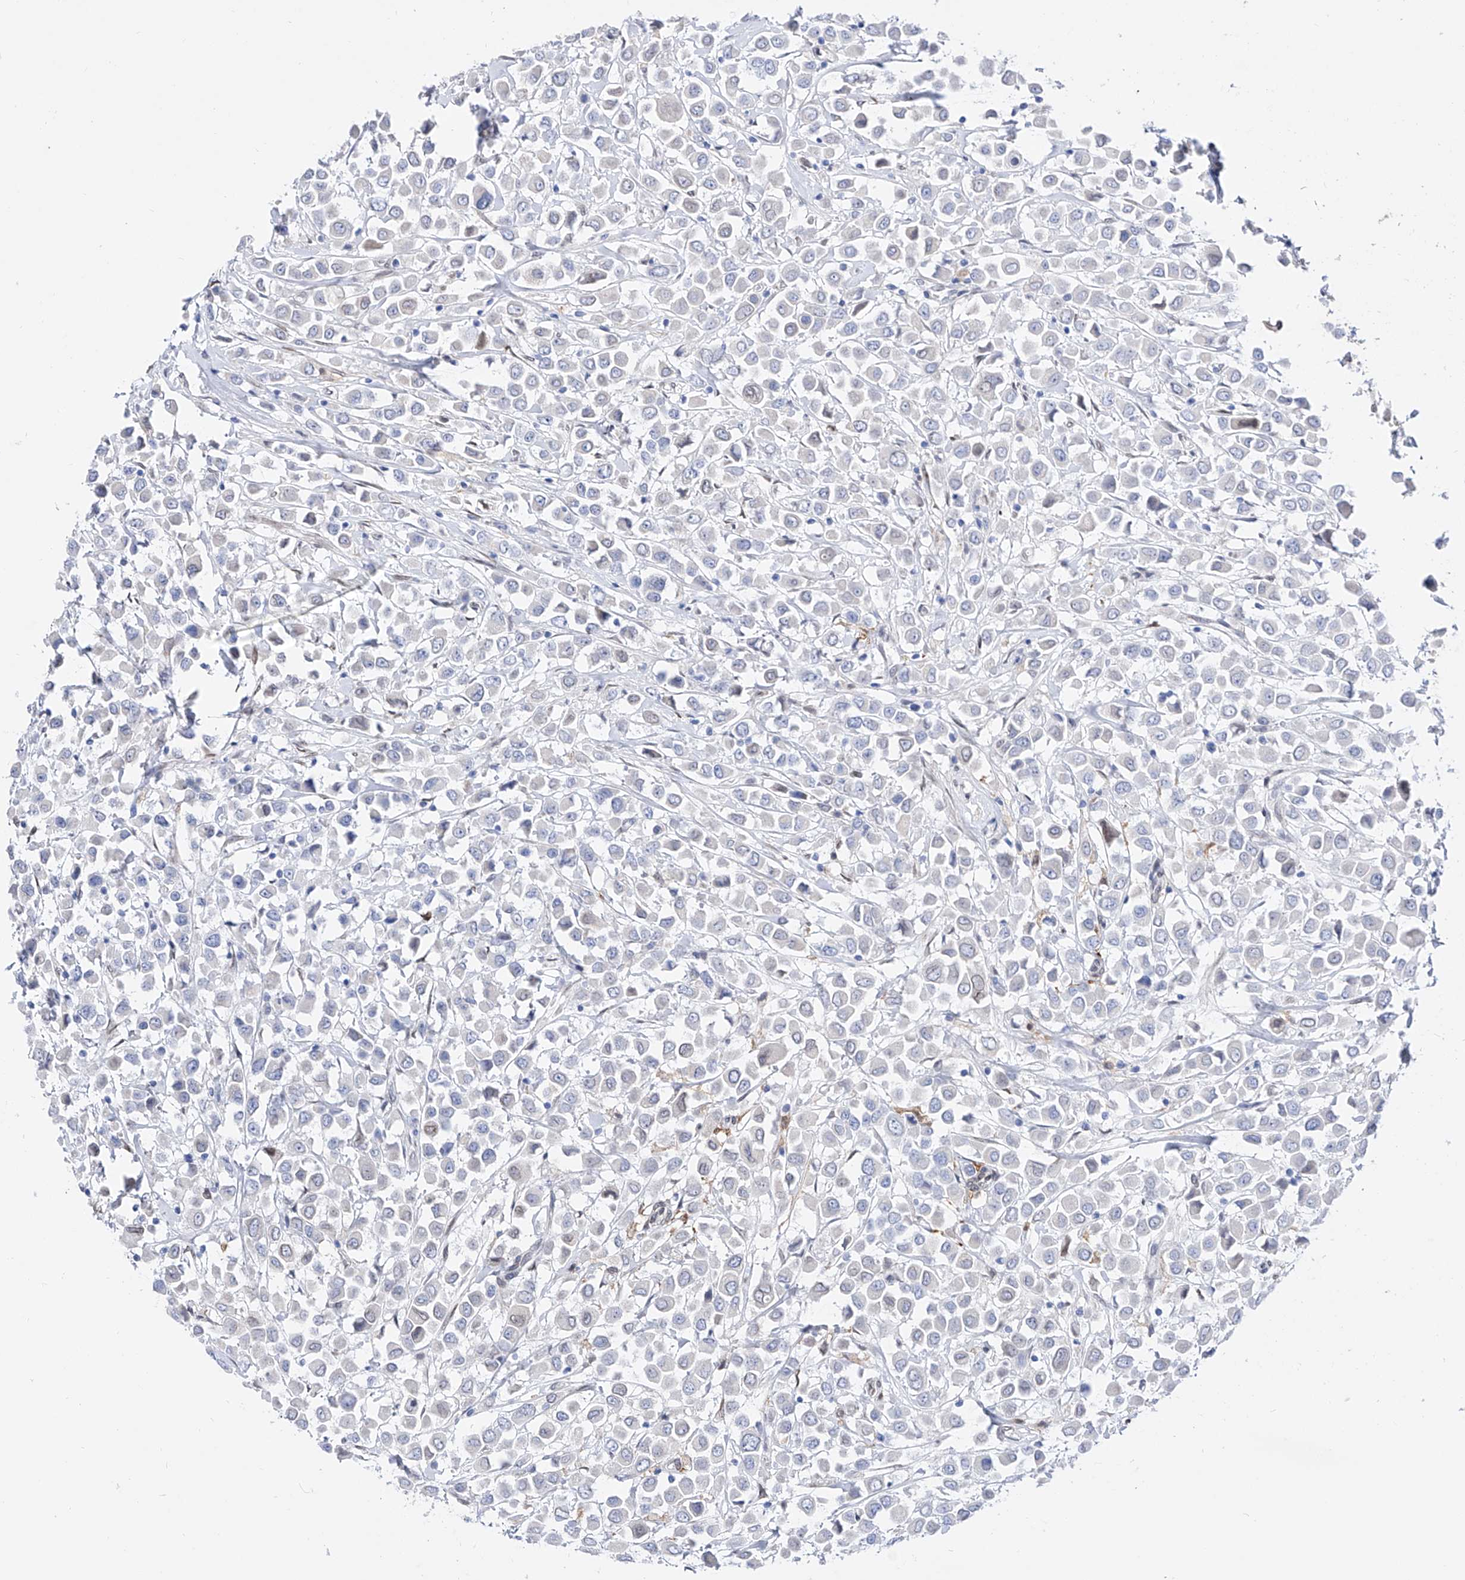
{"staining": {"intensity": "negative", "quantity": "none", "location": "none"}, "tissue": "breast cancer", "cell_type": "Tumor cells", "image_type": "cancer", "snomed": [{"axis": "morphology", "description": "Duct carcinoma"}, {"axis": "topography", "description": "Breast"}], "caption": "An IHC micrograph of infiltrating ductal carcinoma (breast) is shown. There is no staining in tumor cells of infiltrating ductal carcinoma (breast). (Immunohistochemistry (ihc), brightfield microscopy, high magnification).", "gene": "LCLAT1", "patient": {"sex": "female", "age": 61}}